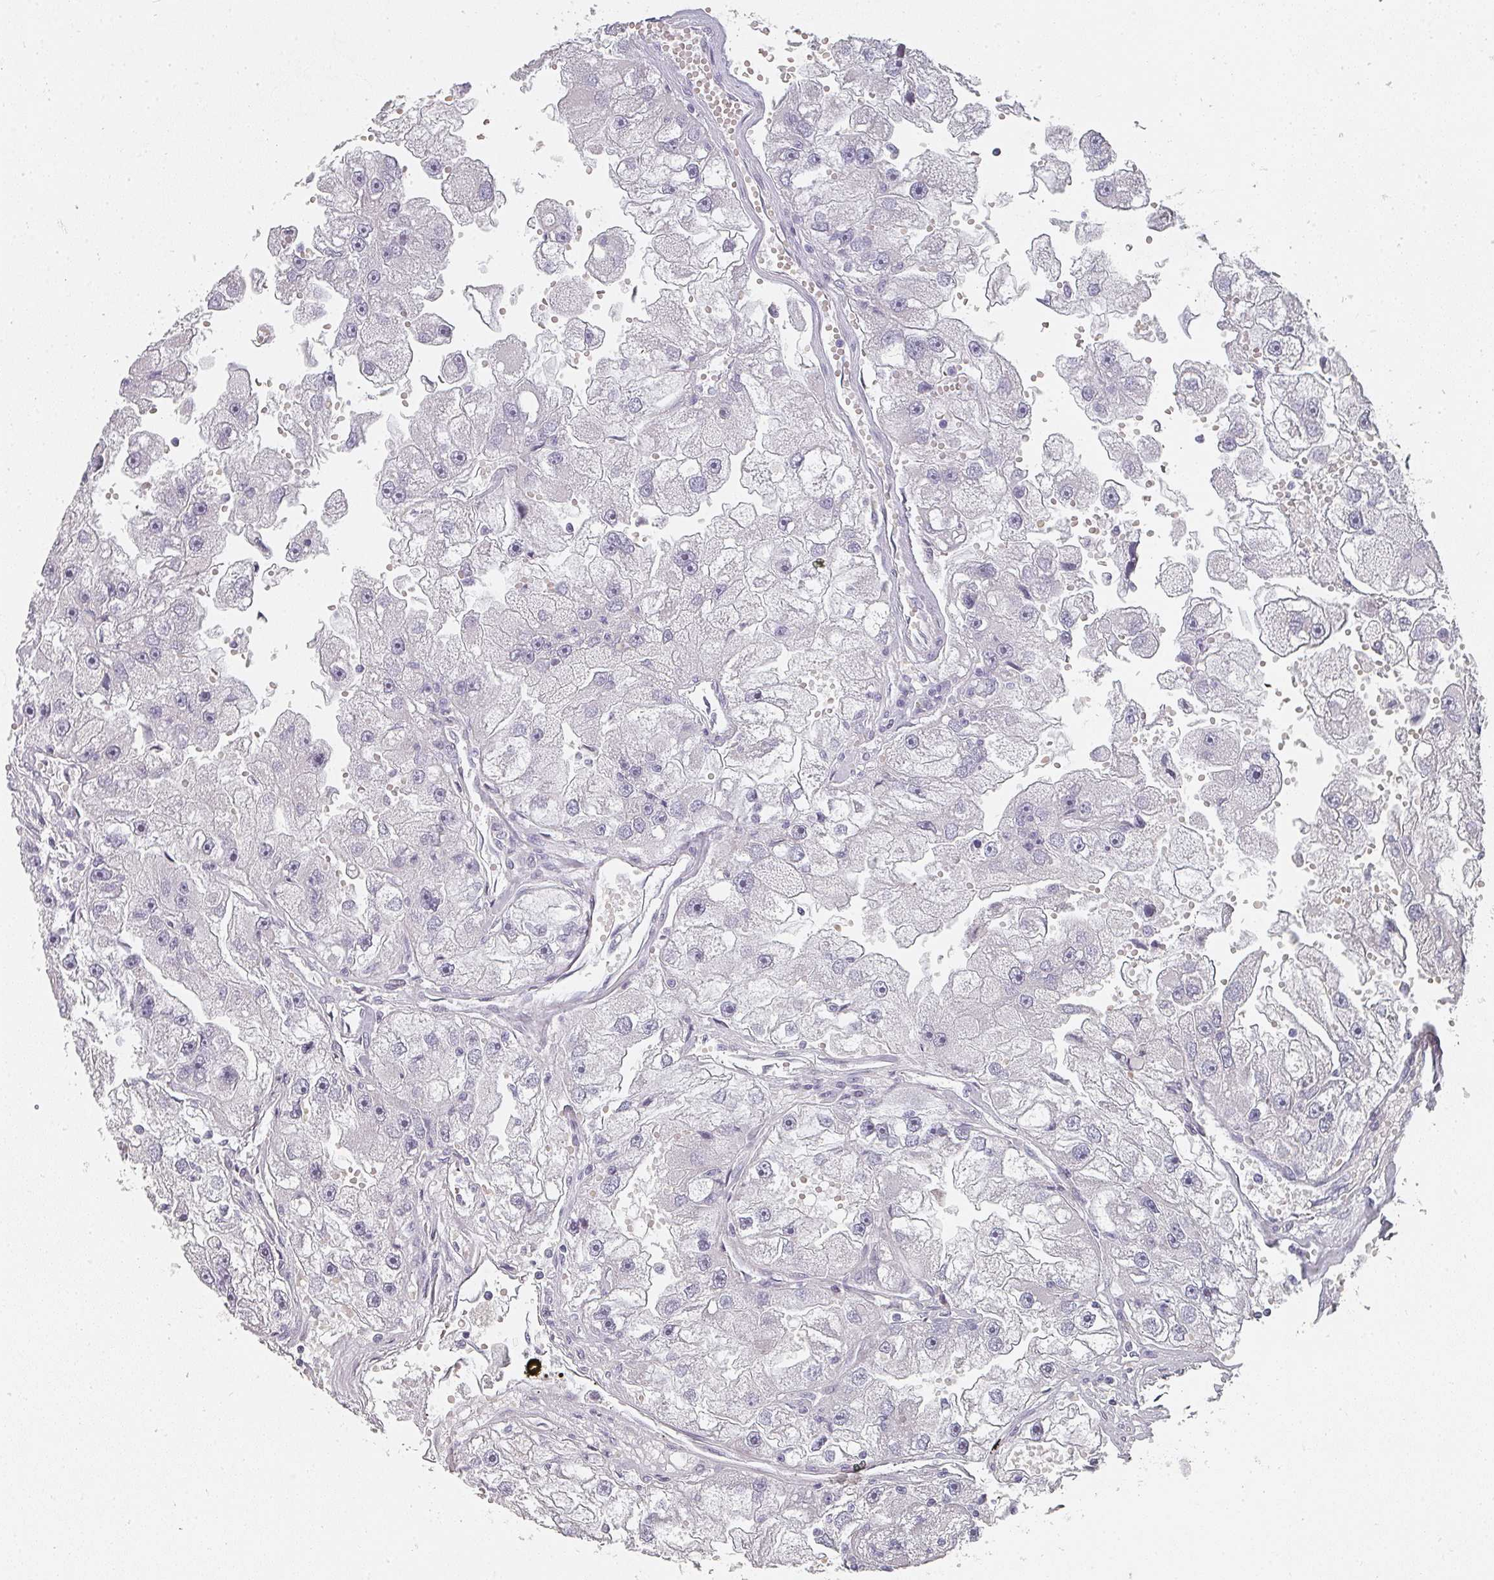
{"staining": {"intensity": "negative", "quantity": "none", "location": "none"}, "tissue": "renal cancer", "cell_type": "Tumor cells", "image_type": "cancer", "snomed": [{"axis": "morphology", "description": "Adenocarcinoma, NOS"}, {"axis": "topography", "description": "Kidney"}], "caption": "IHC of human renal adenocarcinoma shows no staining in tumor cells. (DAB IHC, high magnification).", "gene": "SHISA2", "patient": {"sex": "male", "age": 63}}